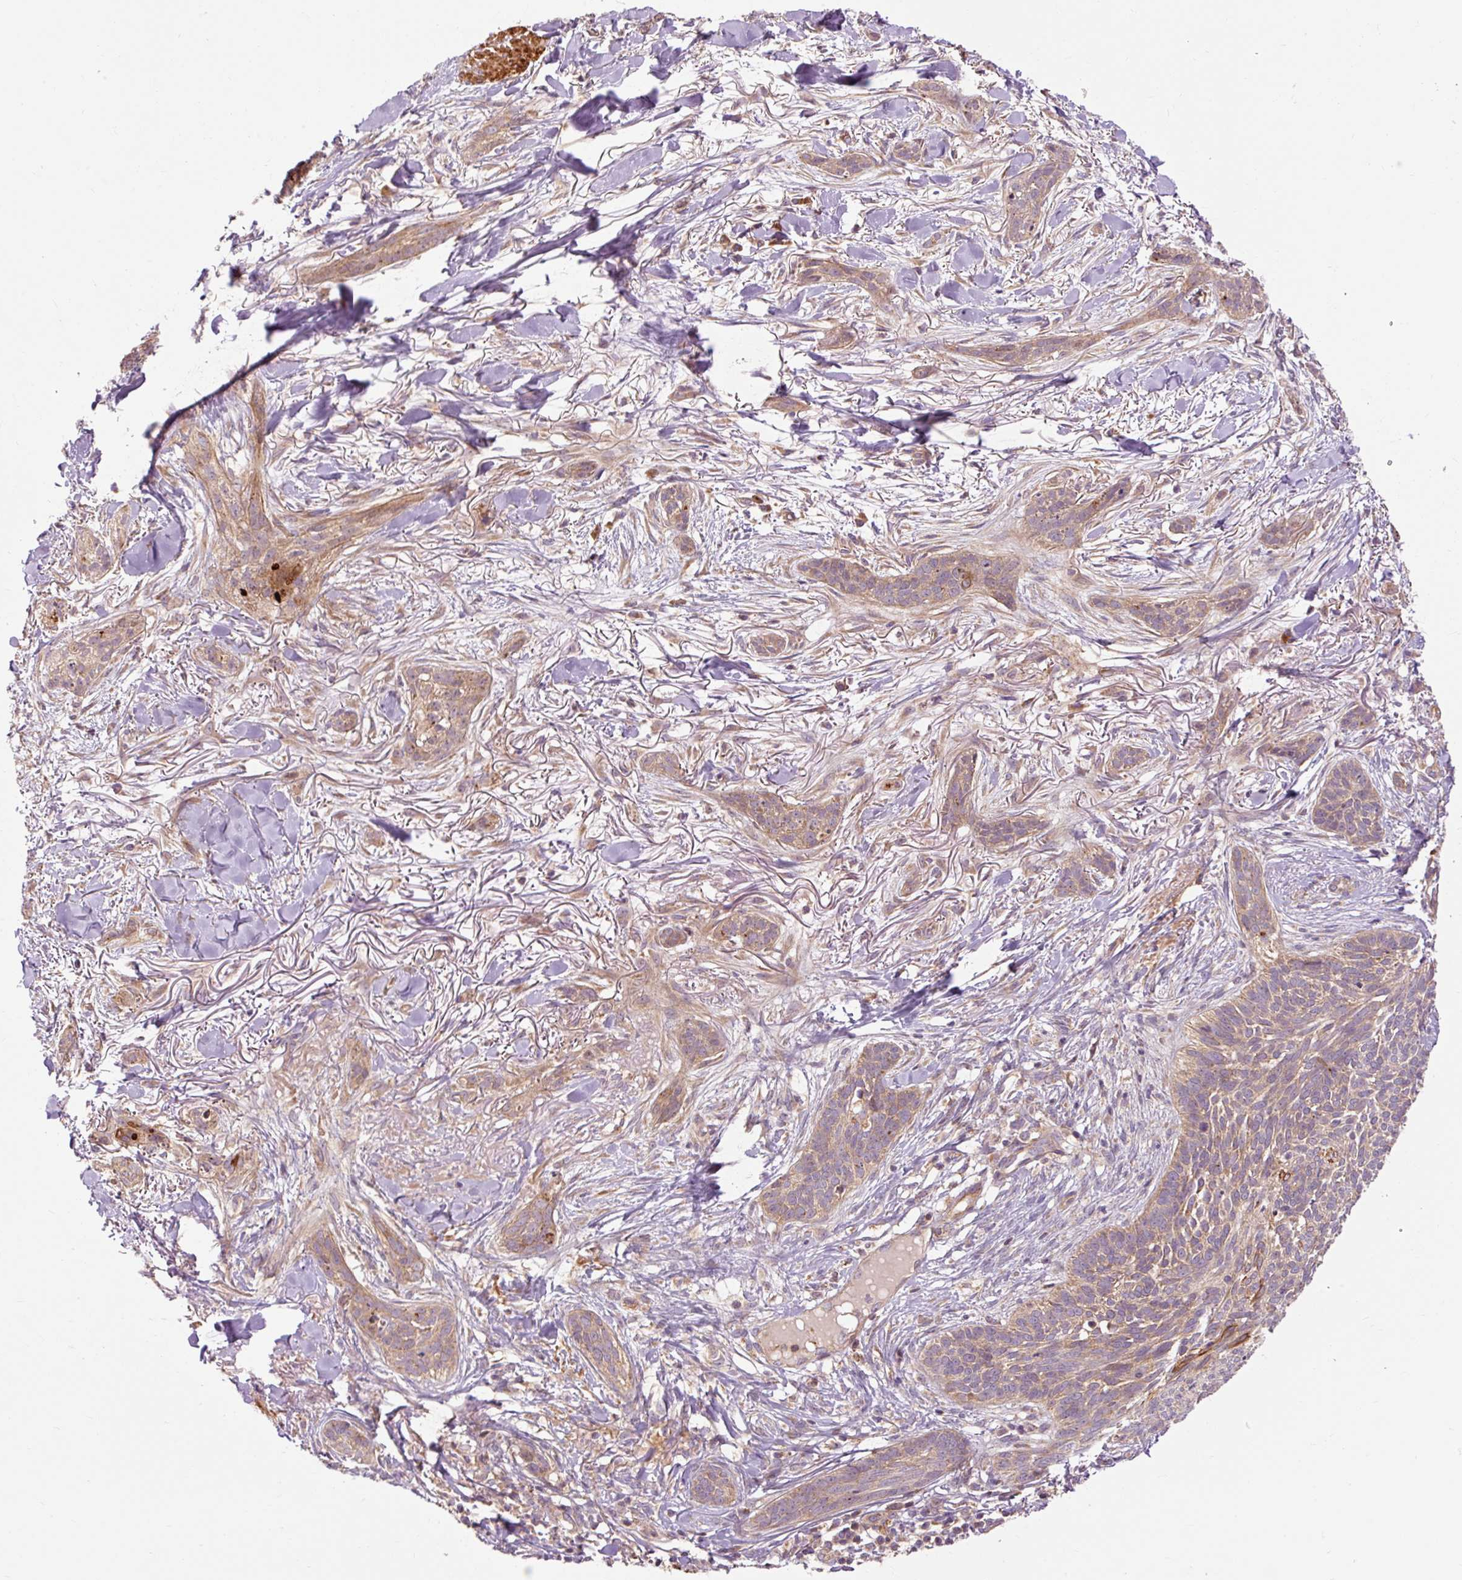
{"staining": {"intensity": "weak", "quantity": ">75%", "location": "cytoplasmic/membranous"}, "tissue": "skin cancer", "cell_type": "Tumor cells", "image_type": "cancer", "snomed": [{"axis": "morphology", "description": "Basal cell carcinoma"}, {"axis": "topography", "description": "Skin"}], "caption": "Protein expression analysis of skin cancer (basal cell carcinoma) reveals weak cytoplasmic/membranous expression in approximately >75% of tumor cells.", "gene": "RIPOR3", "patient": {"sex": "male", "age": 52}}